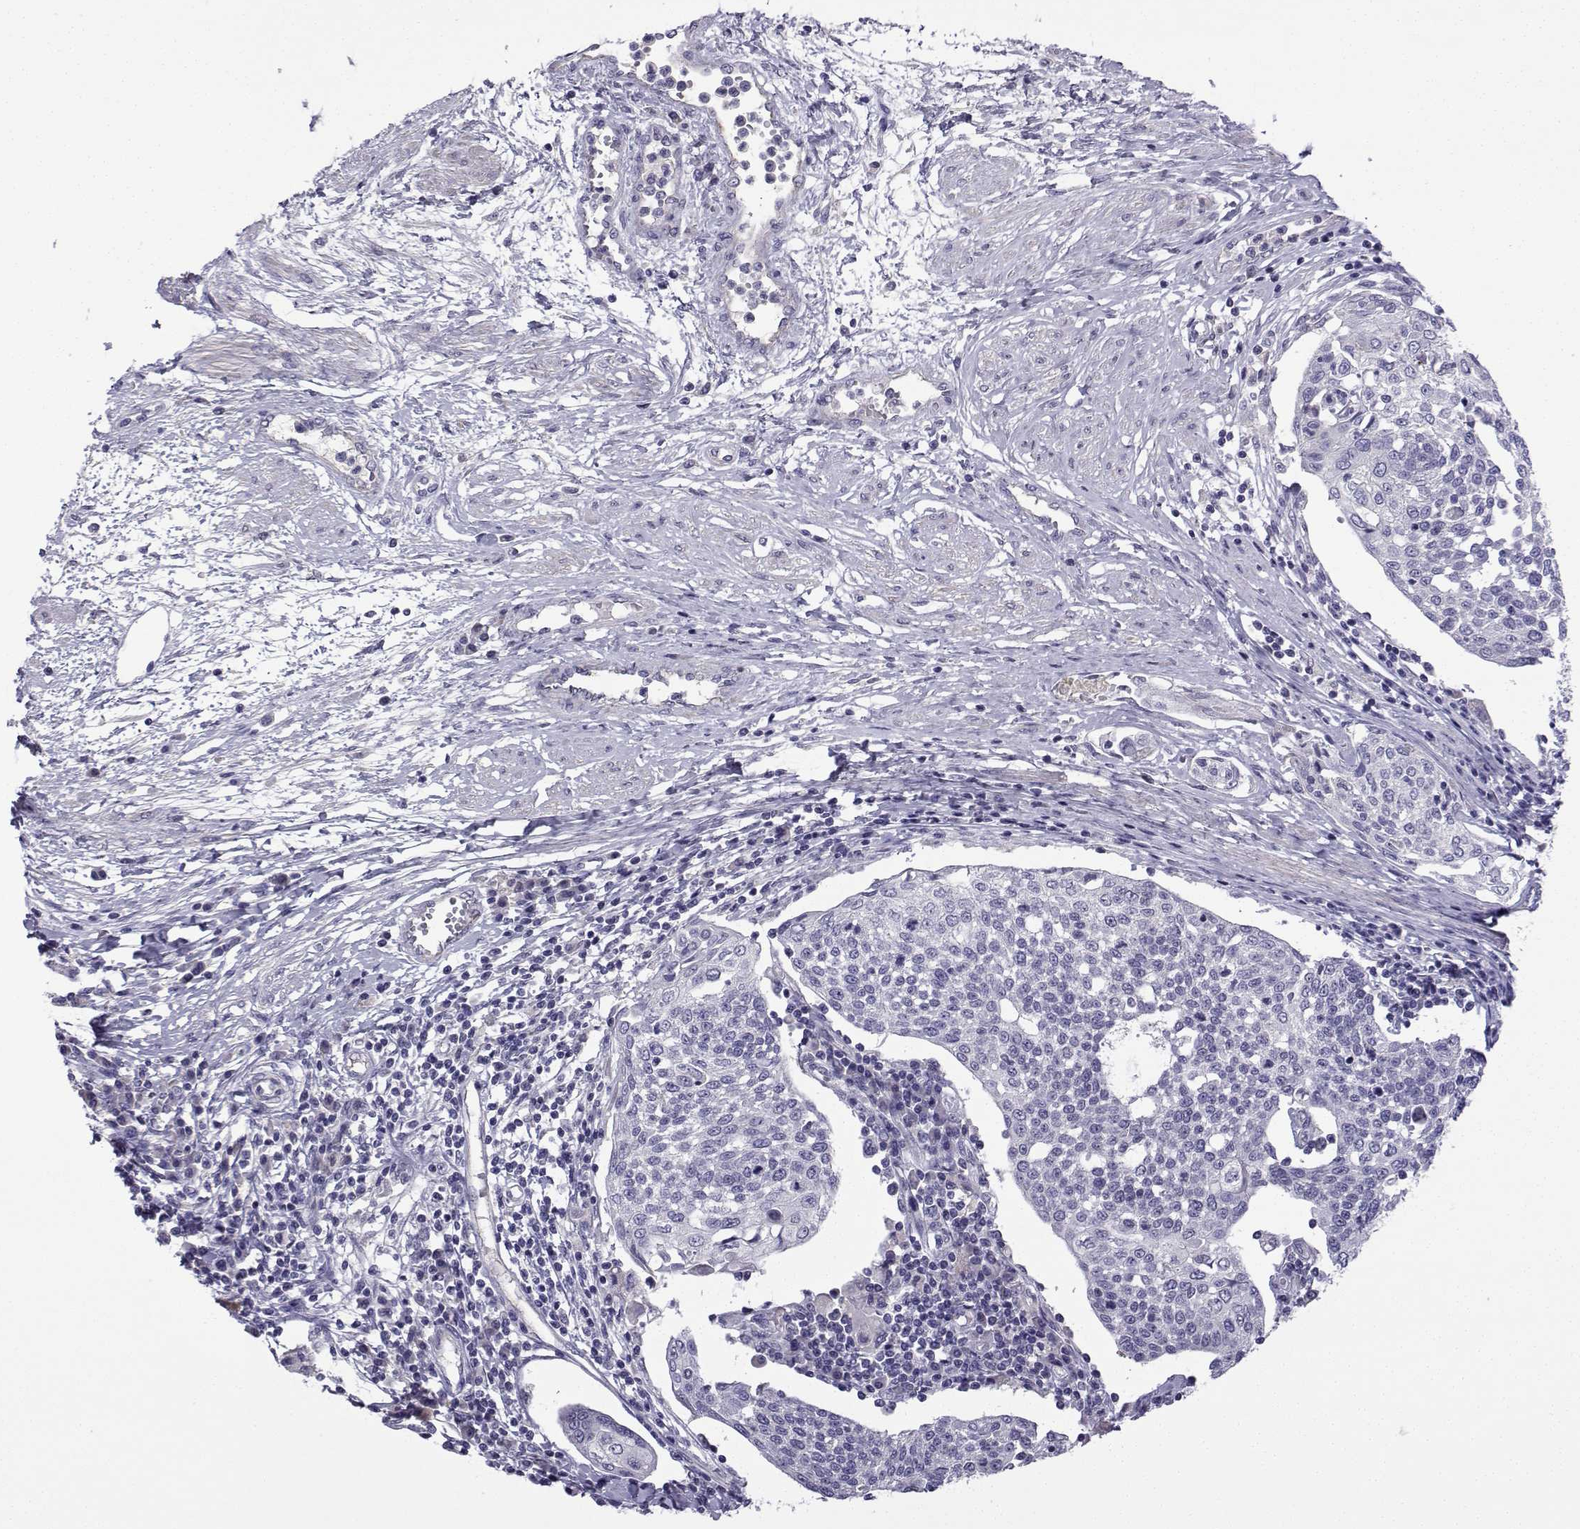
{"staining": {"intensity": "negative", "quantity": "none", "location": "none"}, "tissue": "cervical cancer", "cell_type": "Tumor cells", "image_type": "cancer", "snomed": [{"axis": "morphology", "description": "Squamous cell carcinoma, NOS"}, {"axis": "topography", "description": "Cervix"}], "caption": "Tumor cells are negative for brown protein staining in cervical squamous cell carcinoma.", "gene": "SPACA7", "patient": {"sex": "female", "age": 34}}